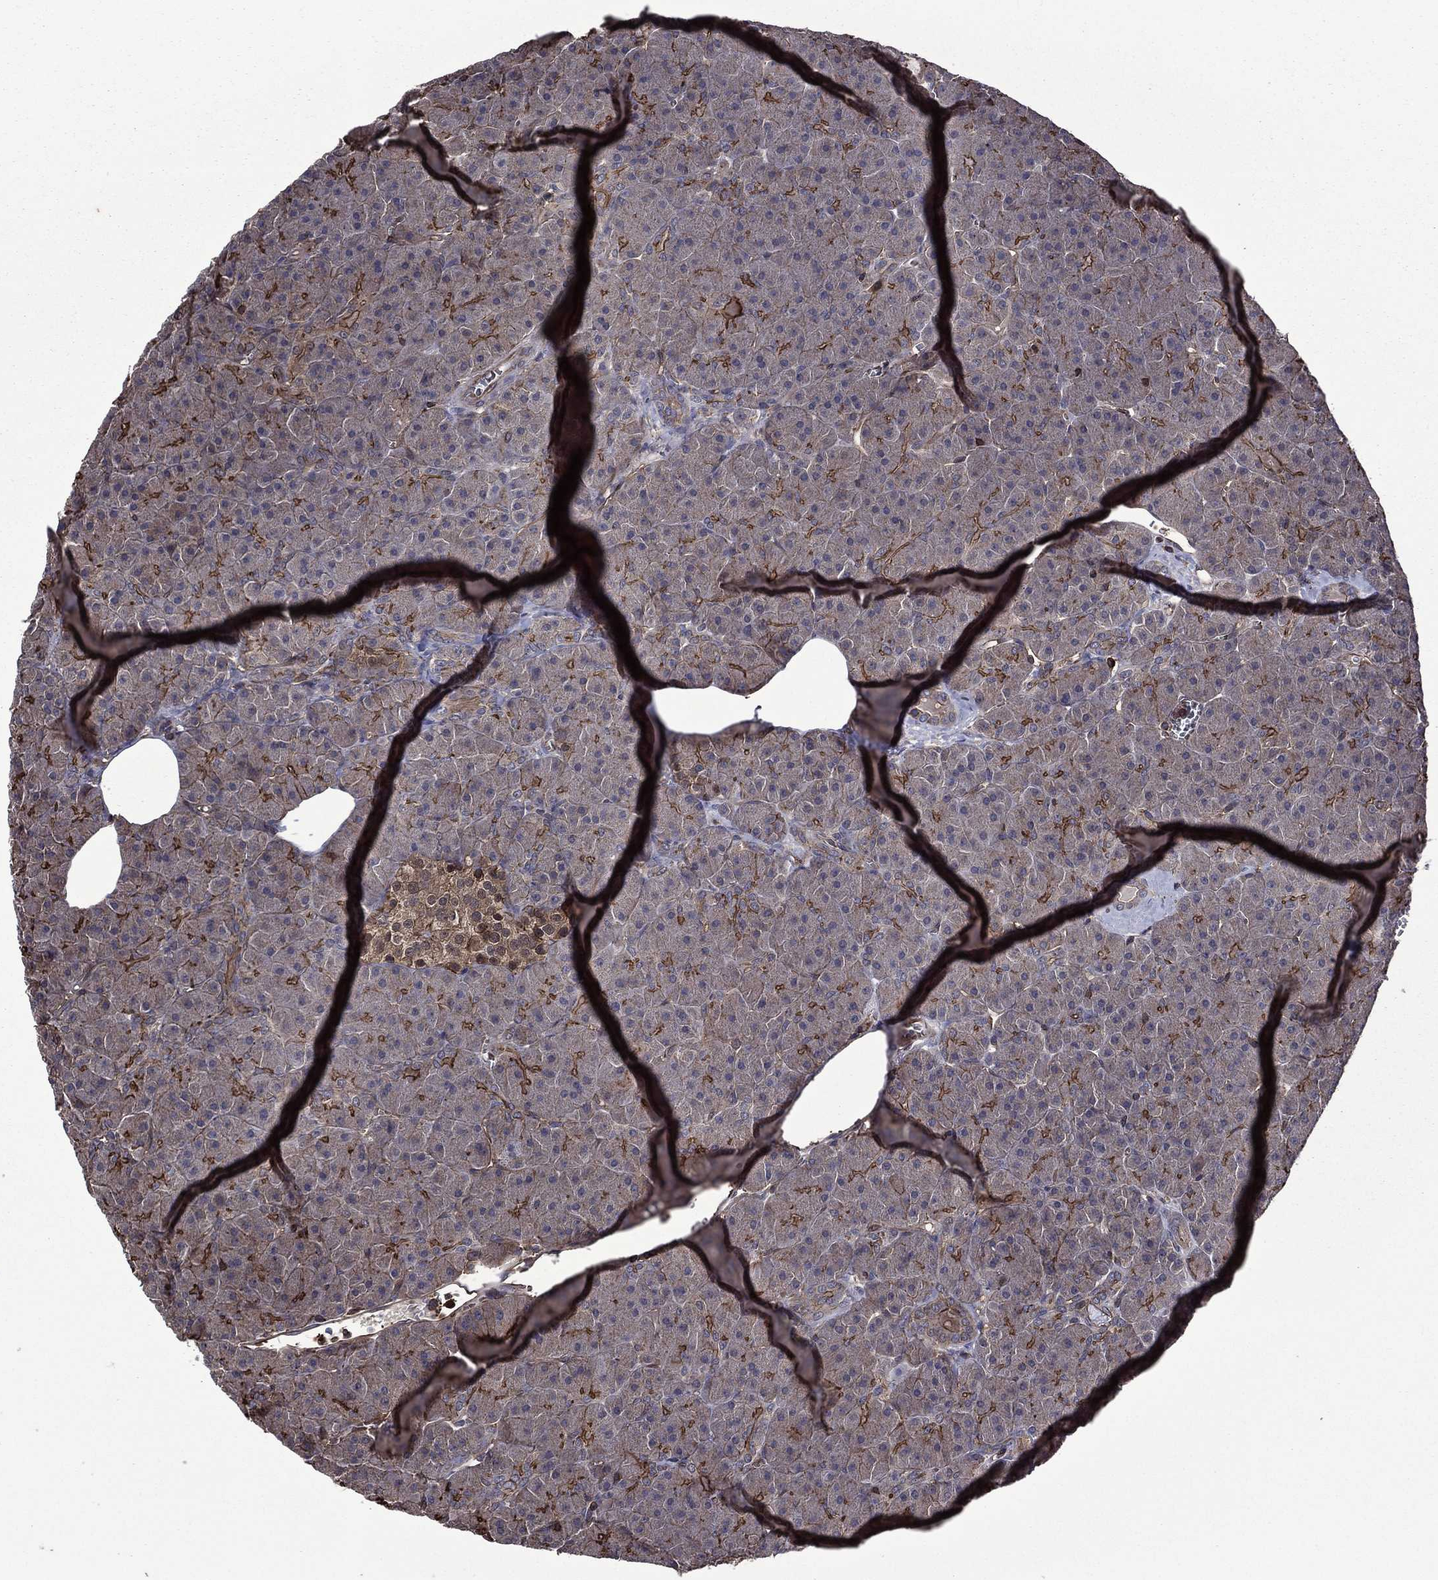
{"staining": {"intensity": "strong", "quantity": "<25%", "location": "cytoplasmic/membranous"}, "tissue": "pancreas", "cell_type": "Exocrine glandular cells", "image_type": "normal", "snomed": [{"axis": "morphology", "description": "Normal tissue, NOS"}, {"axis": "topography", "description": "Pancreas"}], "caption": "Protein staining displays strong cytoplasmic/membranous staining in approximately <25% of exocrine glandular cells in normal pancreas. The staining is performed using DAB (3,3'-diaminobenzidine) brown chromogen to label protein expression. The nuclei are counter-stained blue using hematoxylin.", "gene": "PLPP3", "patient": {"sex": "male", "age": 61}}